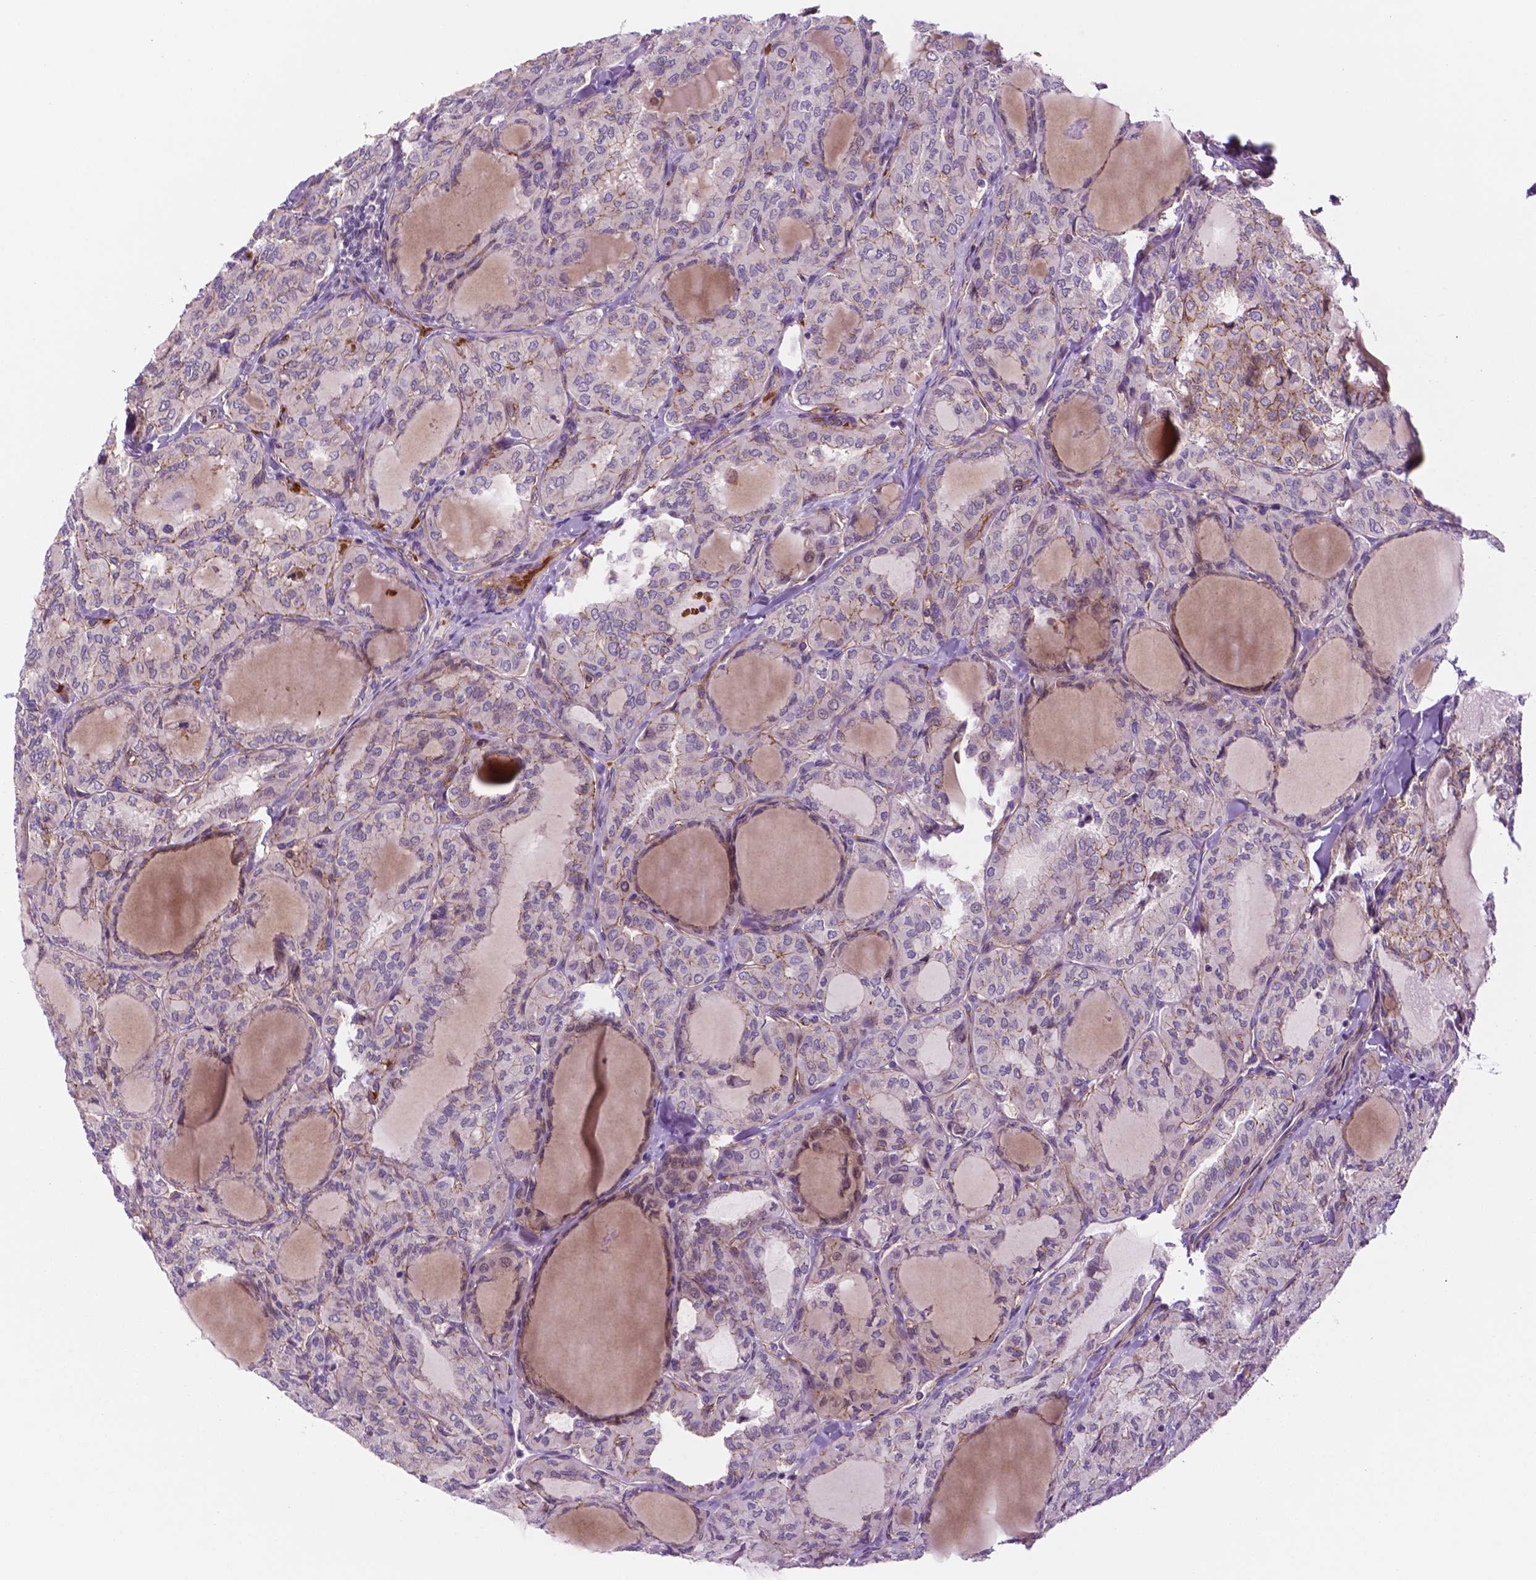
{"staining": {"intensity": "weak", "quantity": "<25%", "location": "cytoplasmic/membranous"}, "tissue": "thyroid cancer", "cell_type": "Tumor cells", "image_type": "cancer", "snomed": [{"axis": "morphology", "description": "Papillary adenocarcinoma, NOS"}, {"axis": "topography", "description": "Thyroid gland"}], "caption": "IHC histopathology image of thyroid cancer stained for a protein (brown), which displays no positivity in tumor cells.", "gene": "RND3", "patient": {"sex": "male", "age": 20}}